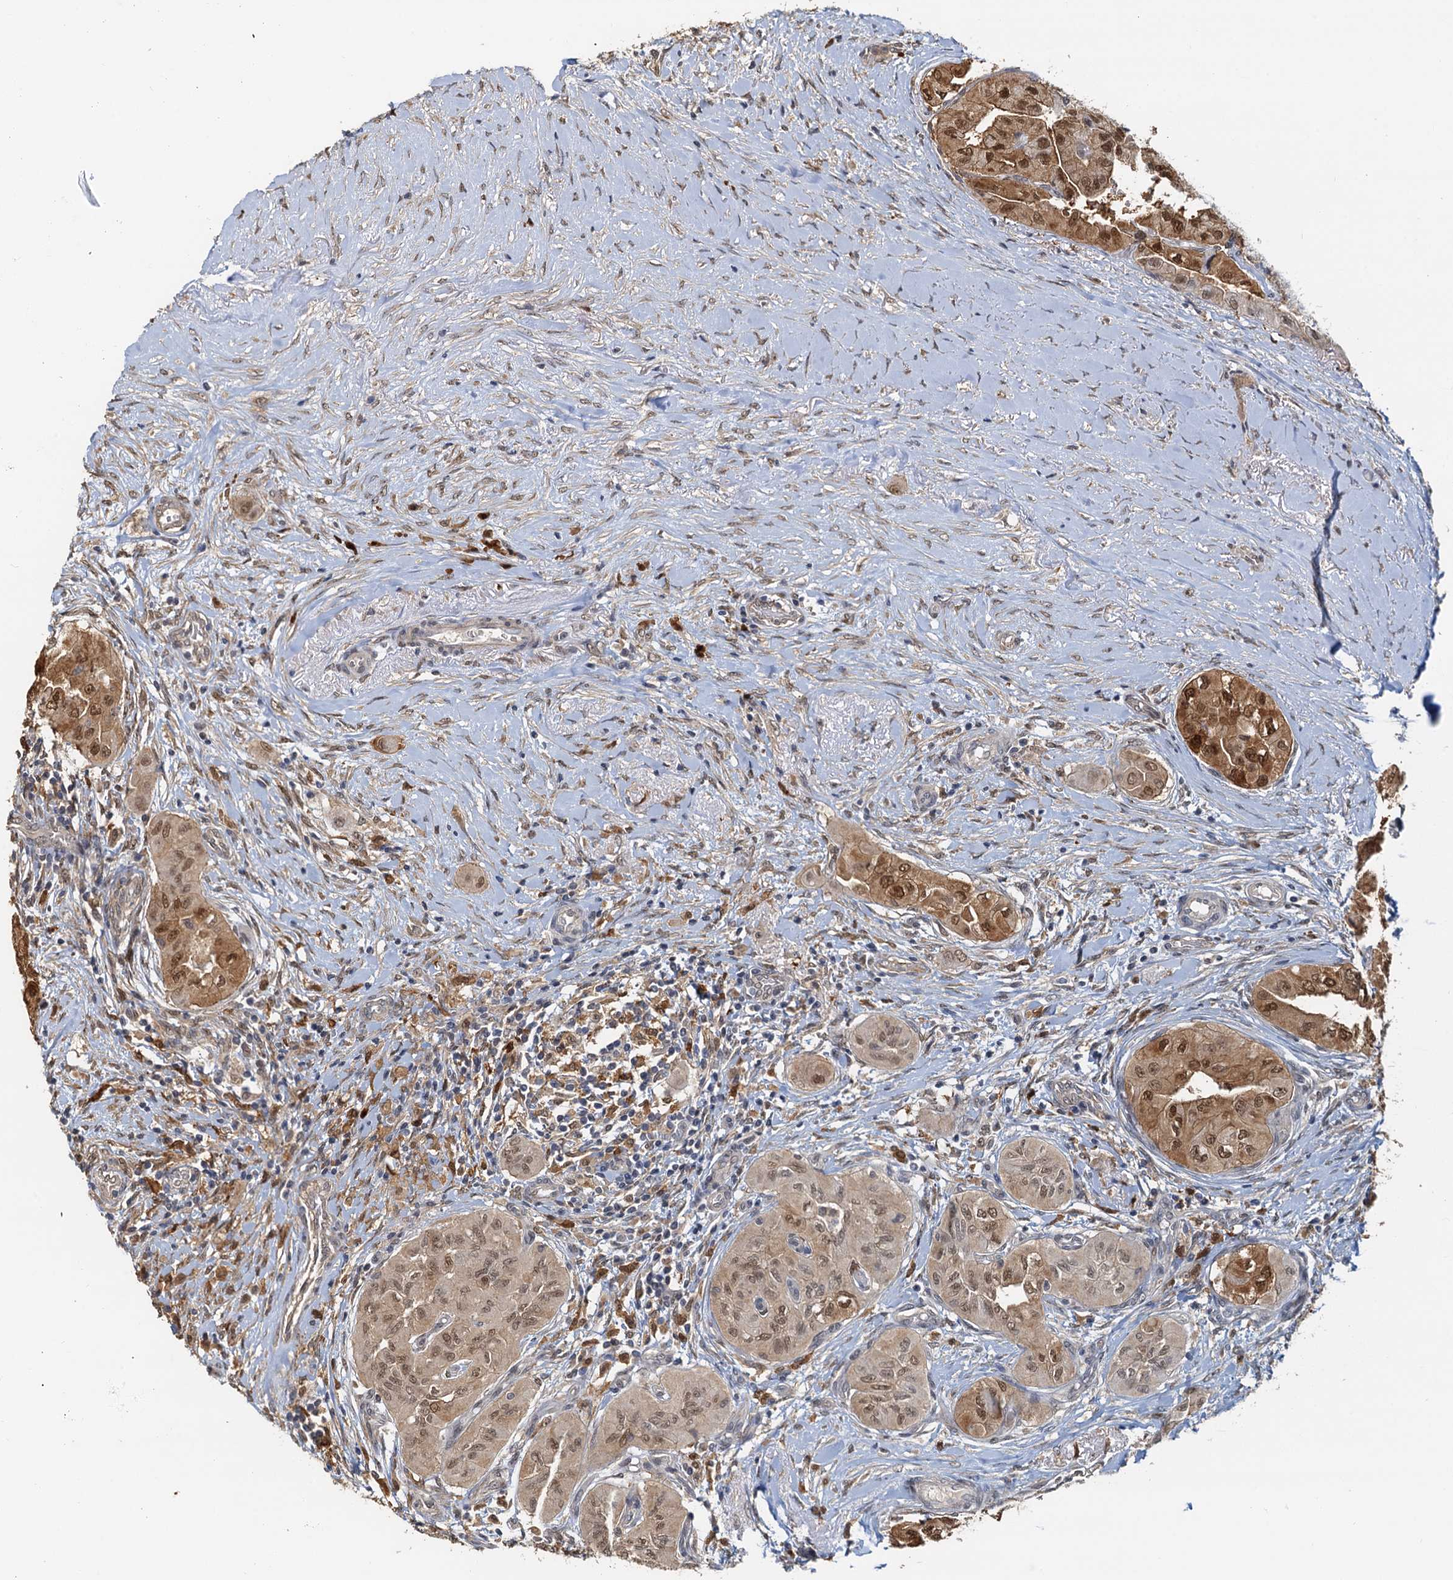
{"staining": {"intensity": "moderate", "quantity": ">75%", "location": "cytoplasmic/membranous,nuclear"}, "tissue": "thyroid cancer", "cell_type": "Tumor cells", "image_type": "cancer", "snomed": [{"axis": "morphology", "description": "Papillary adenocarcinoma, NOS"}, {"axis": "topography", "description": "Thyroid gland"}], "caption": "The immunohistochemical stain highlights moderate cytoplasmic/membranous and nuclear expression in tumor cells of thyroid cancer (papillary adenocarcinoma) tissue.", "gene": "SPINDOC", "patient": {"sex": "female", "age": 59}}